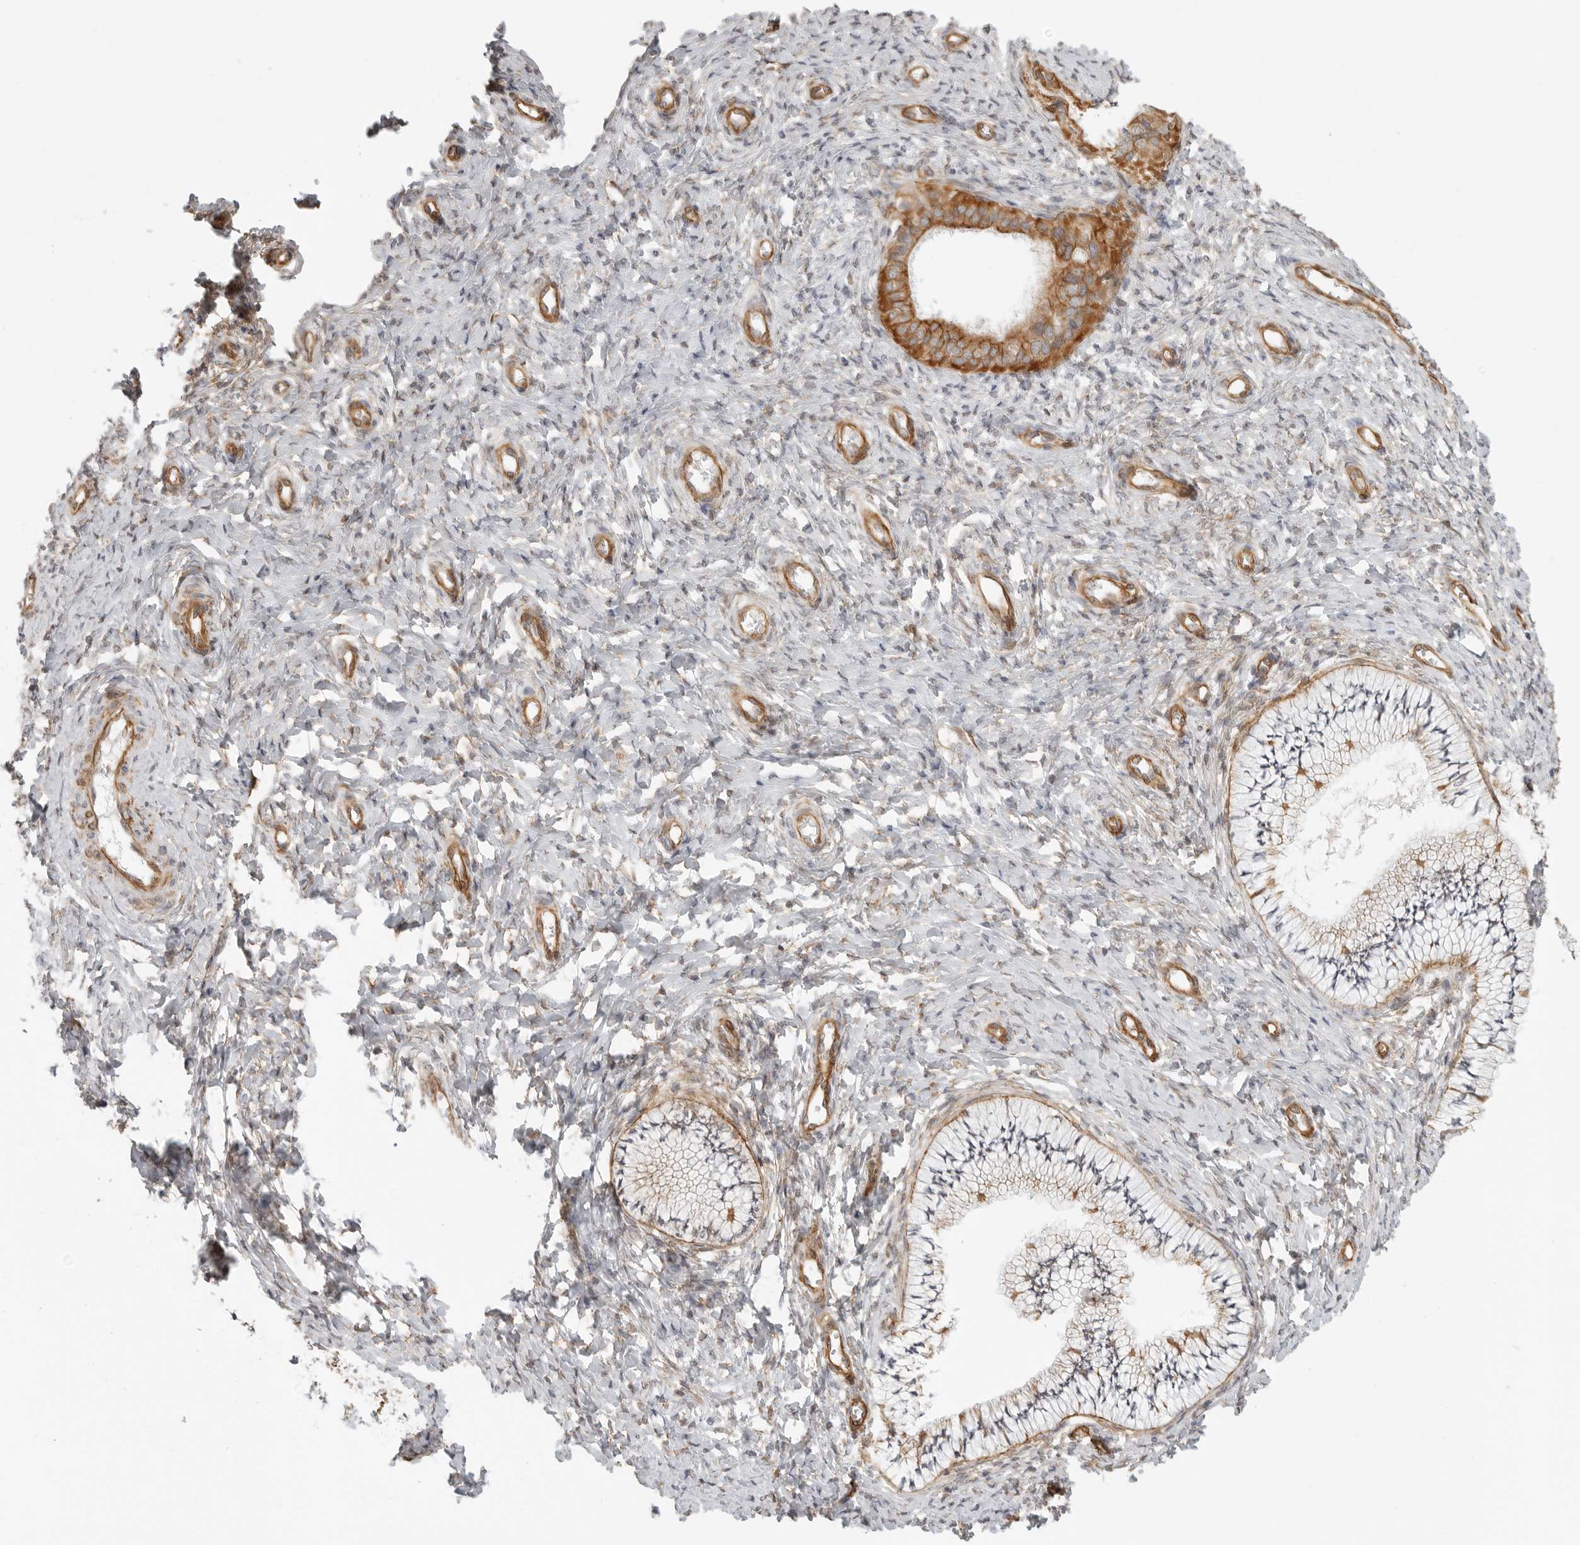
{"staining": {"intensity": "negative", "quantity": "none", "location": "none"}, "tissue": "cervix", "cell_type": "Glandular cells", "image_type": "normal", "snomed": [{"axis": "morphology", "description": "Normal tissue, NOS"}, {"axis": "topography", "description": "Cervix"}], "caption": "Immunohistochemical staining of normal cervix exhibits no significant staining in glandular cells.", "gene": "ATOH7", "patient": {"sex": "female", "age": 36}}